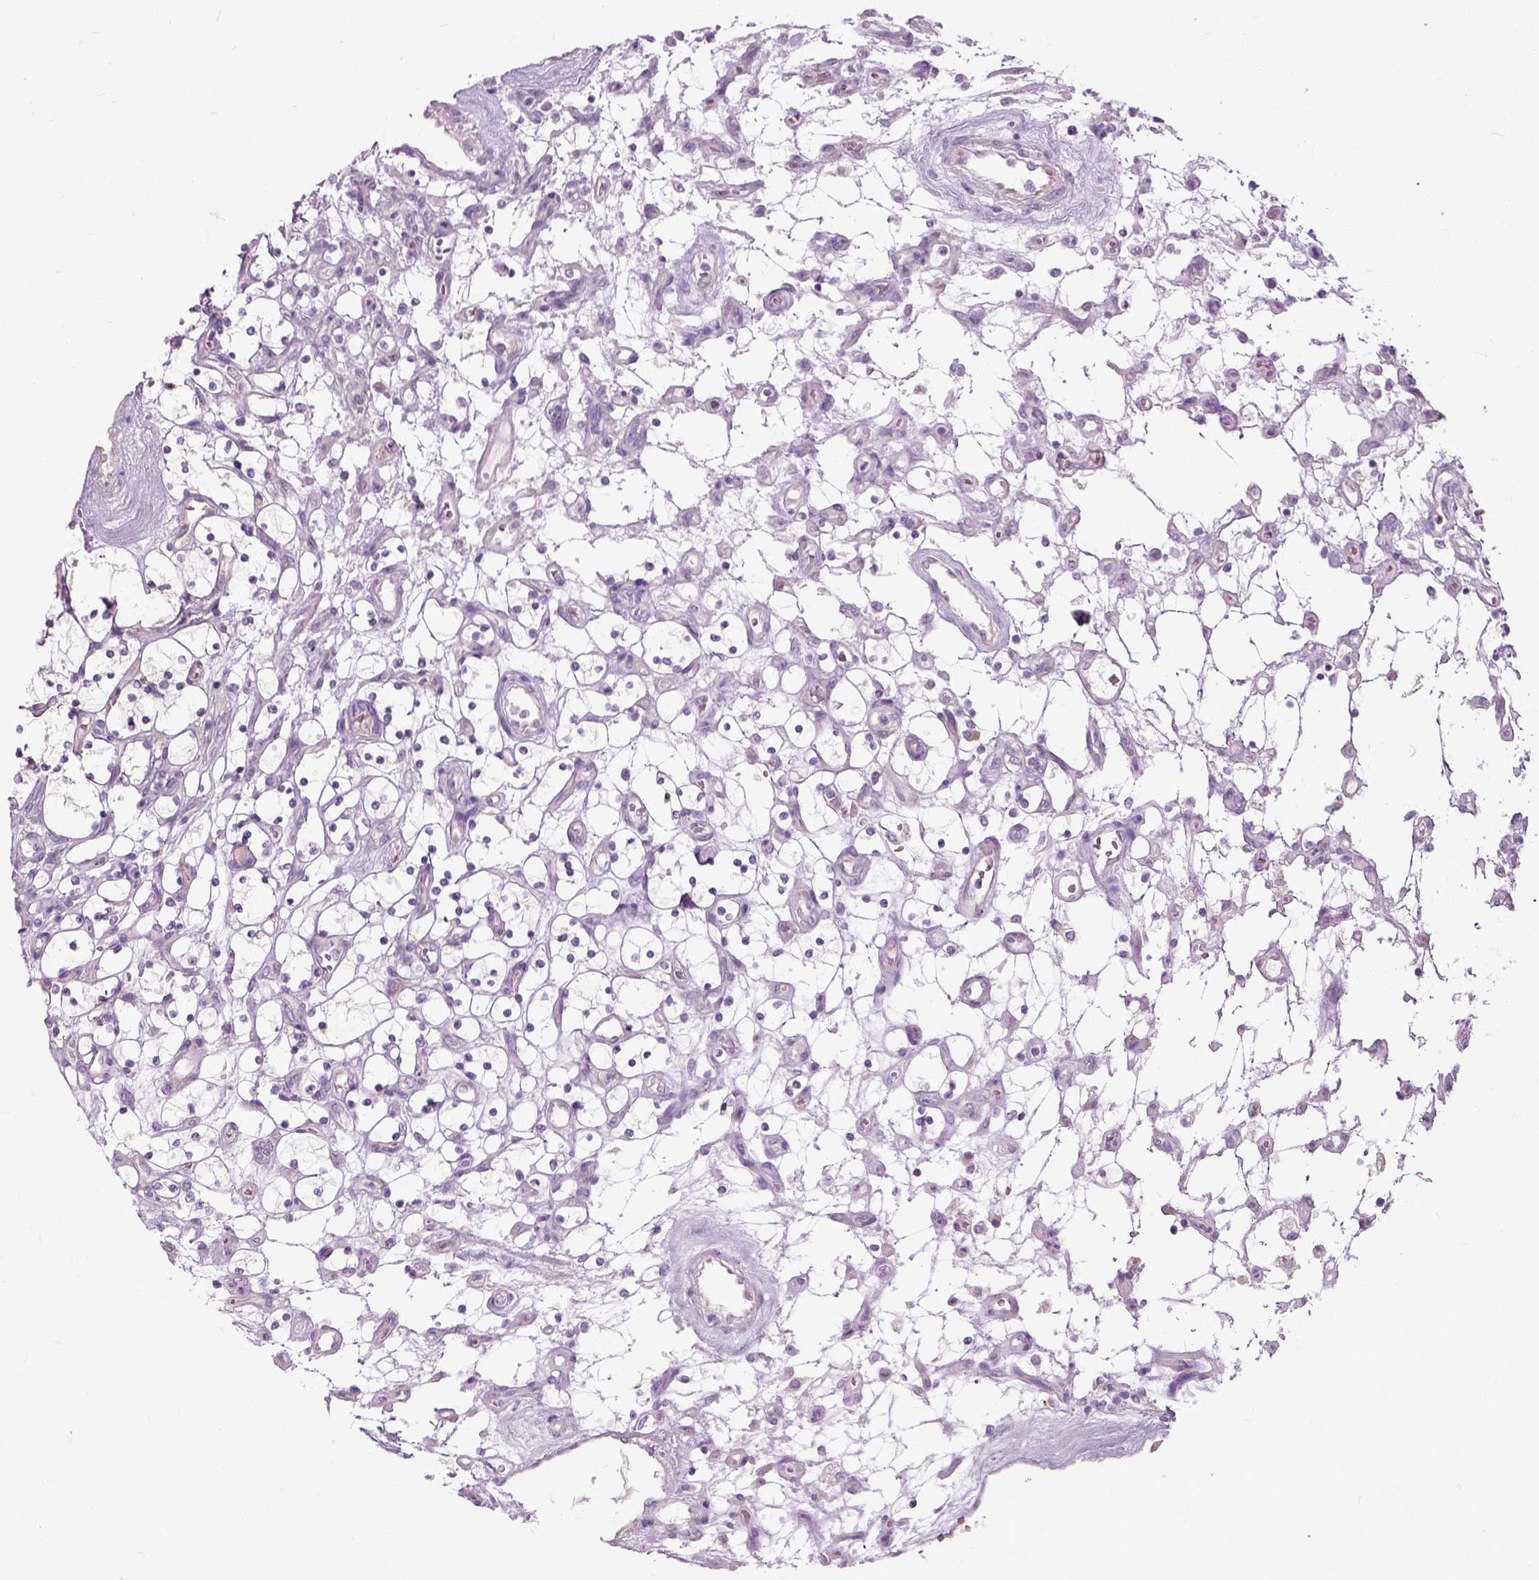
{"staining": {"intensity": "negative", "quantity": "none", "location": "none"}, "tissue": "renal cancer", "cell_type": "Tumor cells", "image_type": "cancer", "snomed": [{"axis": "morphology", "description": "Adenocarcinoma, NOS"}, {"axis": "topography", "description": "Kidney"}], "caption": "High magnification brightfield microscopy of renal cancer (adenocarcinoma) stained with DAB (brown) and counterstained with hematoxylin (blue): tumor cells show no significant expression.", "gene": "TRIM72", "patient": {"sex": "female", "age": 69}}